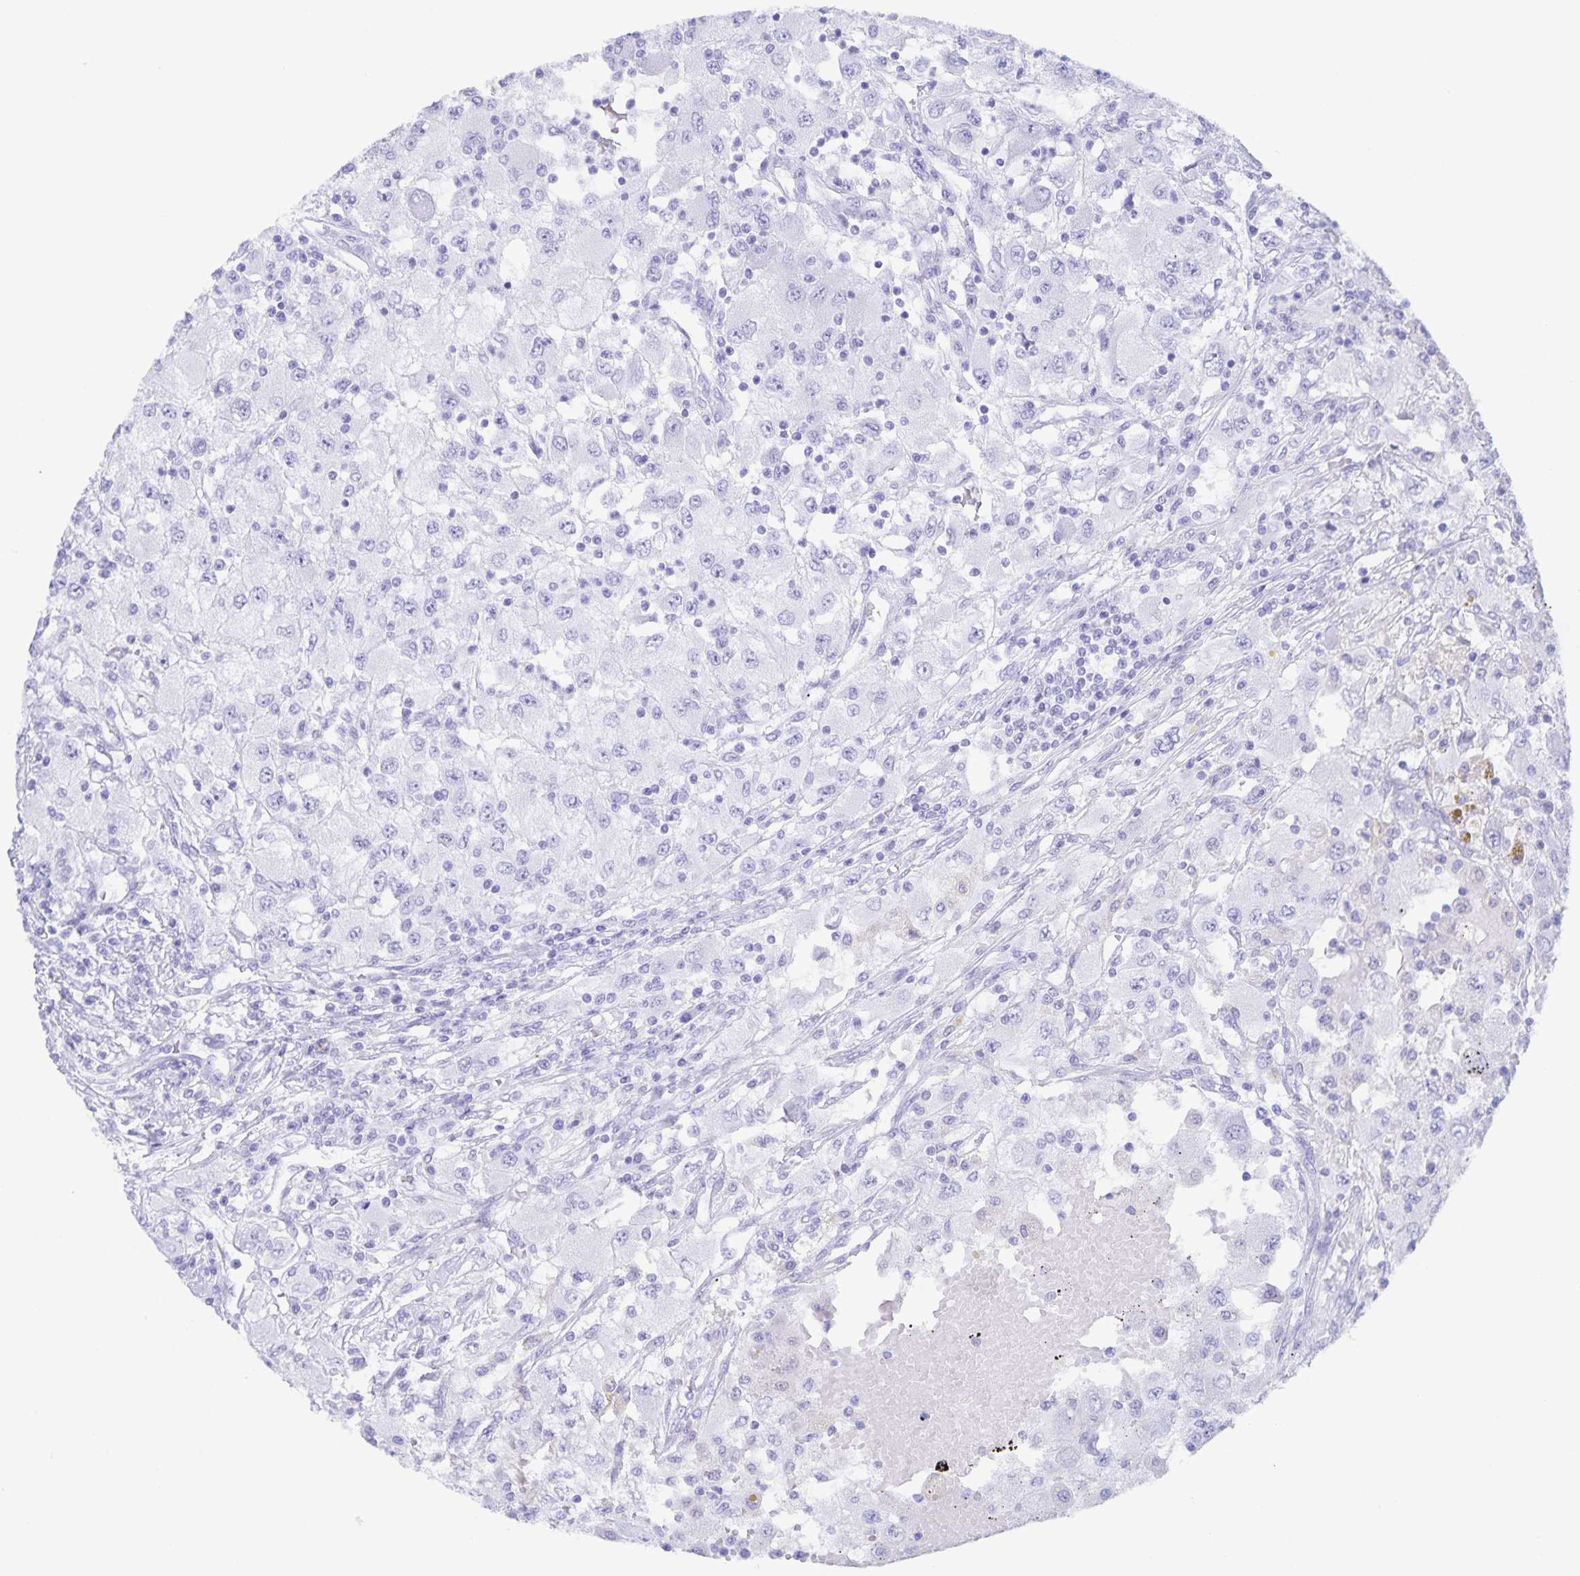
{"staining": {"intensity": "negative", "quantity": "none", "location": "none"}, "tissue": "renal cancer", "cell_type": "Tumor cells", "image_type": "cancer", "snomed": [{"axis": "morphology", "description": "Adenocarcinoma, NOS"}, {"axis": "topography", "description": "Kidney"}], "caption": "An IHC histopathology image of renal adenocarcinoma is shown. There is no staining in tumor cells of renal adenocarcinoma.", "gene": "AQP4", "patient": {"sex": "female", "age": 67}}